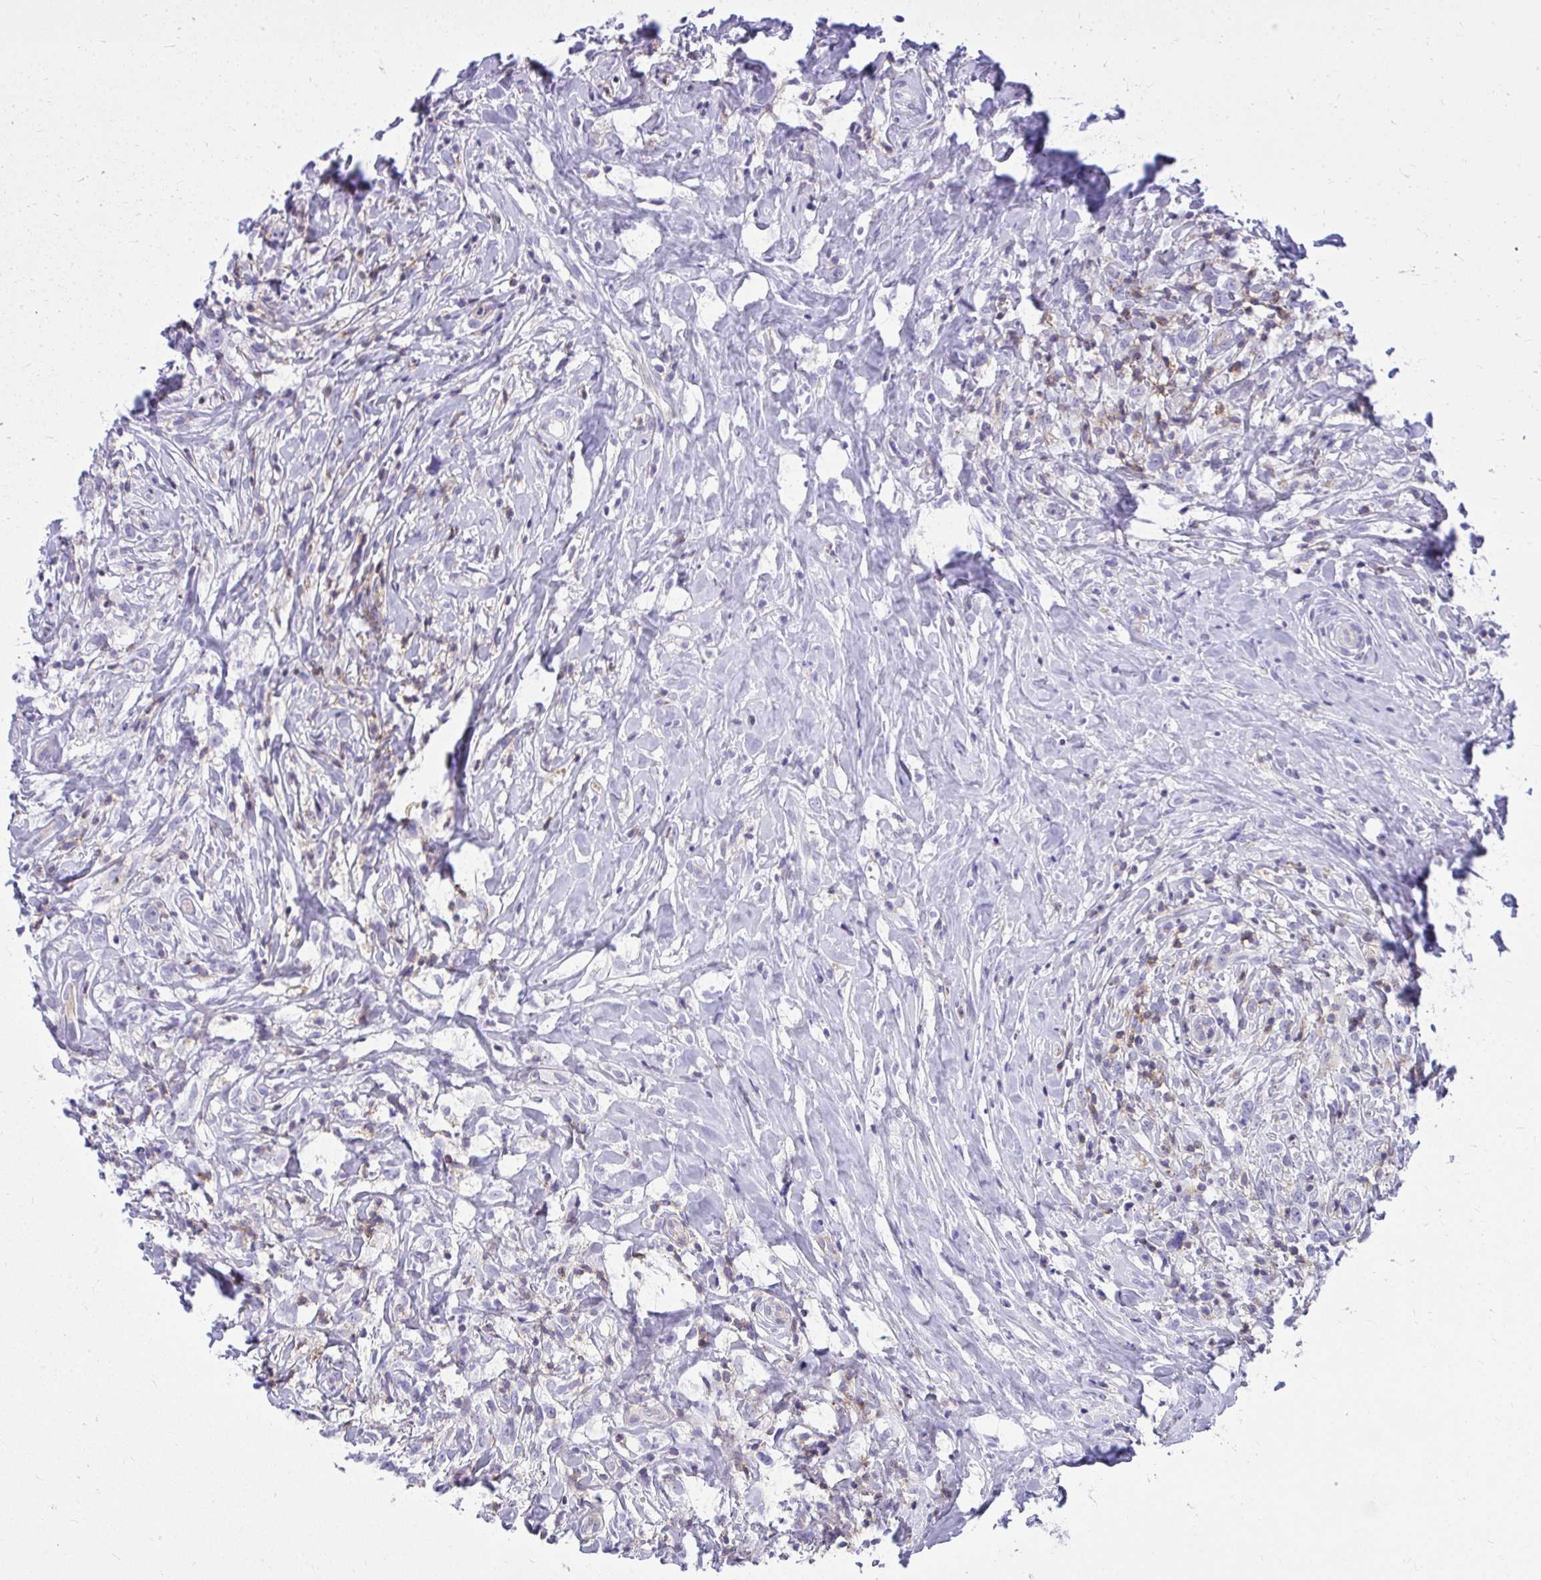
{"staining": {"intensity": "negative", "quantity": "none", "location": "none"}, "tissue": "lymphoma", "cell_type": "Tumor cells", "image_type": "cancer", "snomed": [{"axis": "morphology", "description": "Hodgkin's disease, NOS"}, {"axis": "topography", "description": "No Tissue"}], "caption": "The photomicrograph exhibits no staining of tumor cells in Hodgkin's disease.", "gene": "GPRIN3", "patient": {"sex": "female", "age": 21}}